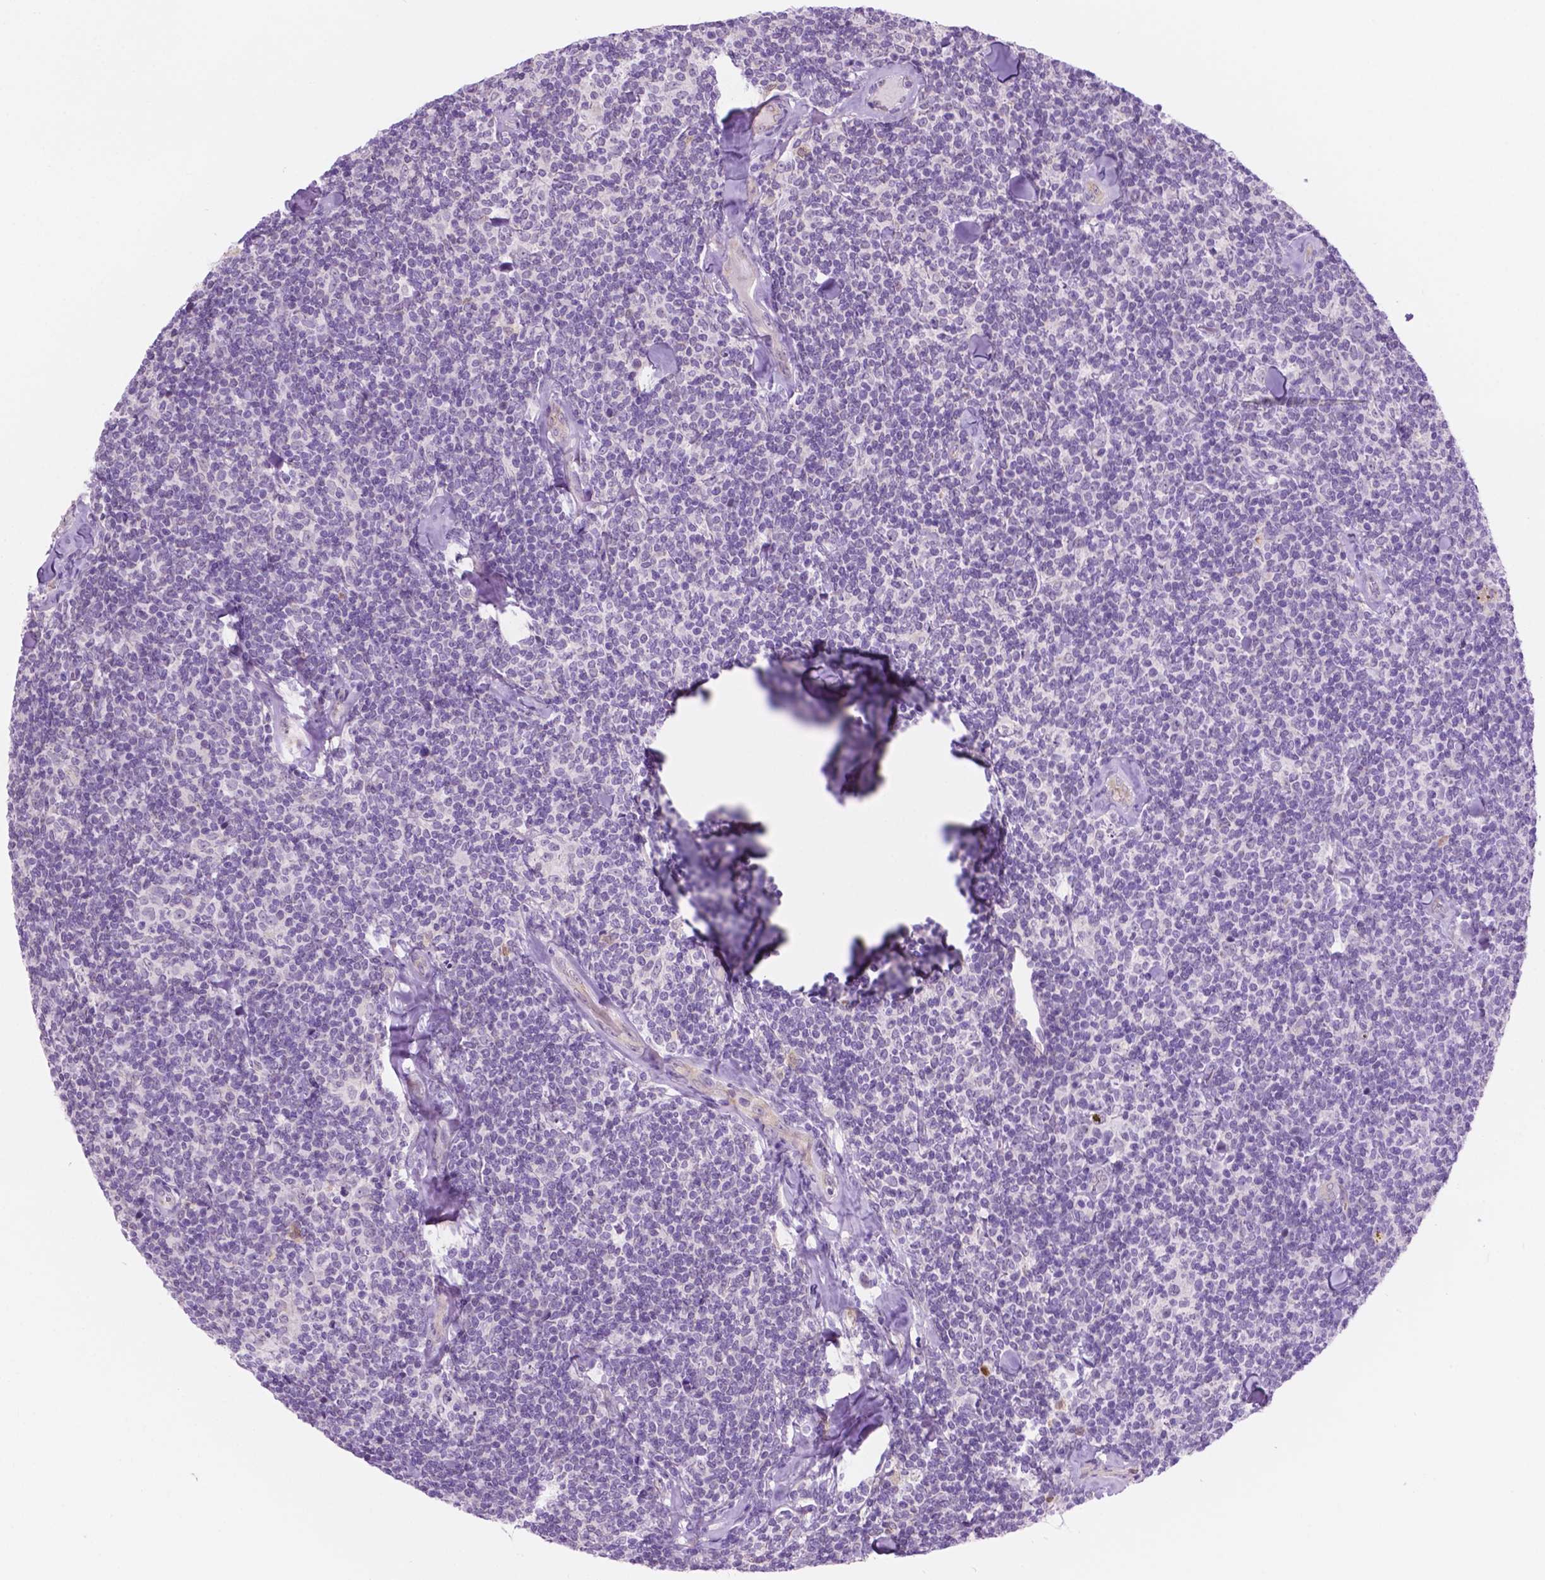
{"staining": {"intensity": "negative", "quantity": "none", "location": "none"}, "tissue": "lymphoma", "cell_type": "Tumor cells", "image_type": "cancer", "snomed": [{"axis": "morphology", "description": "Malignant lymphoma, non-Hodgkin's type, Low grade"}, {"axis": "topography", "description": "Lymph node"}], "caption": "There is no significant staining in tumor cells of lymphoma.", "gene": "ACY3", "patient": {"sex": "female", "age": 56}}